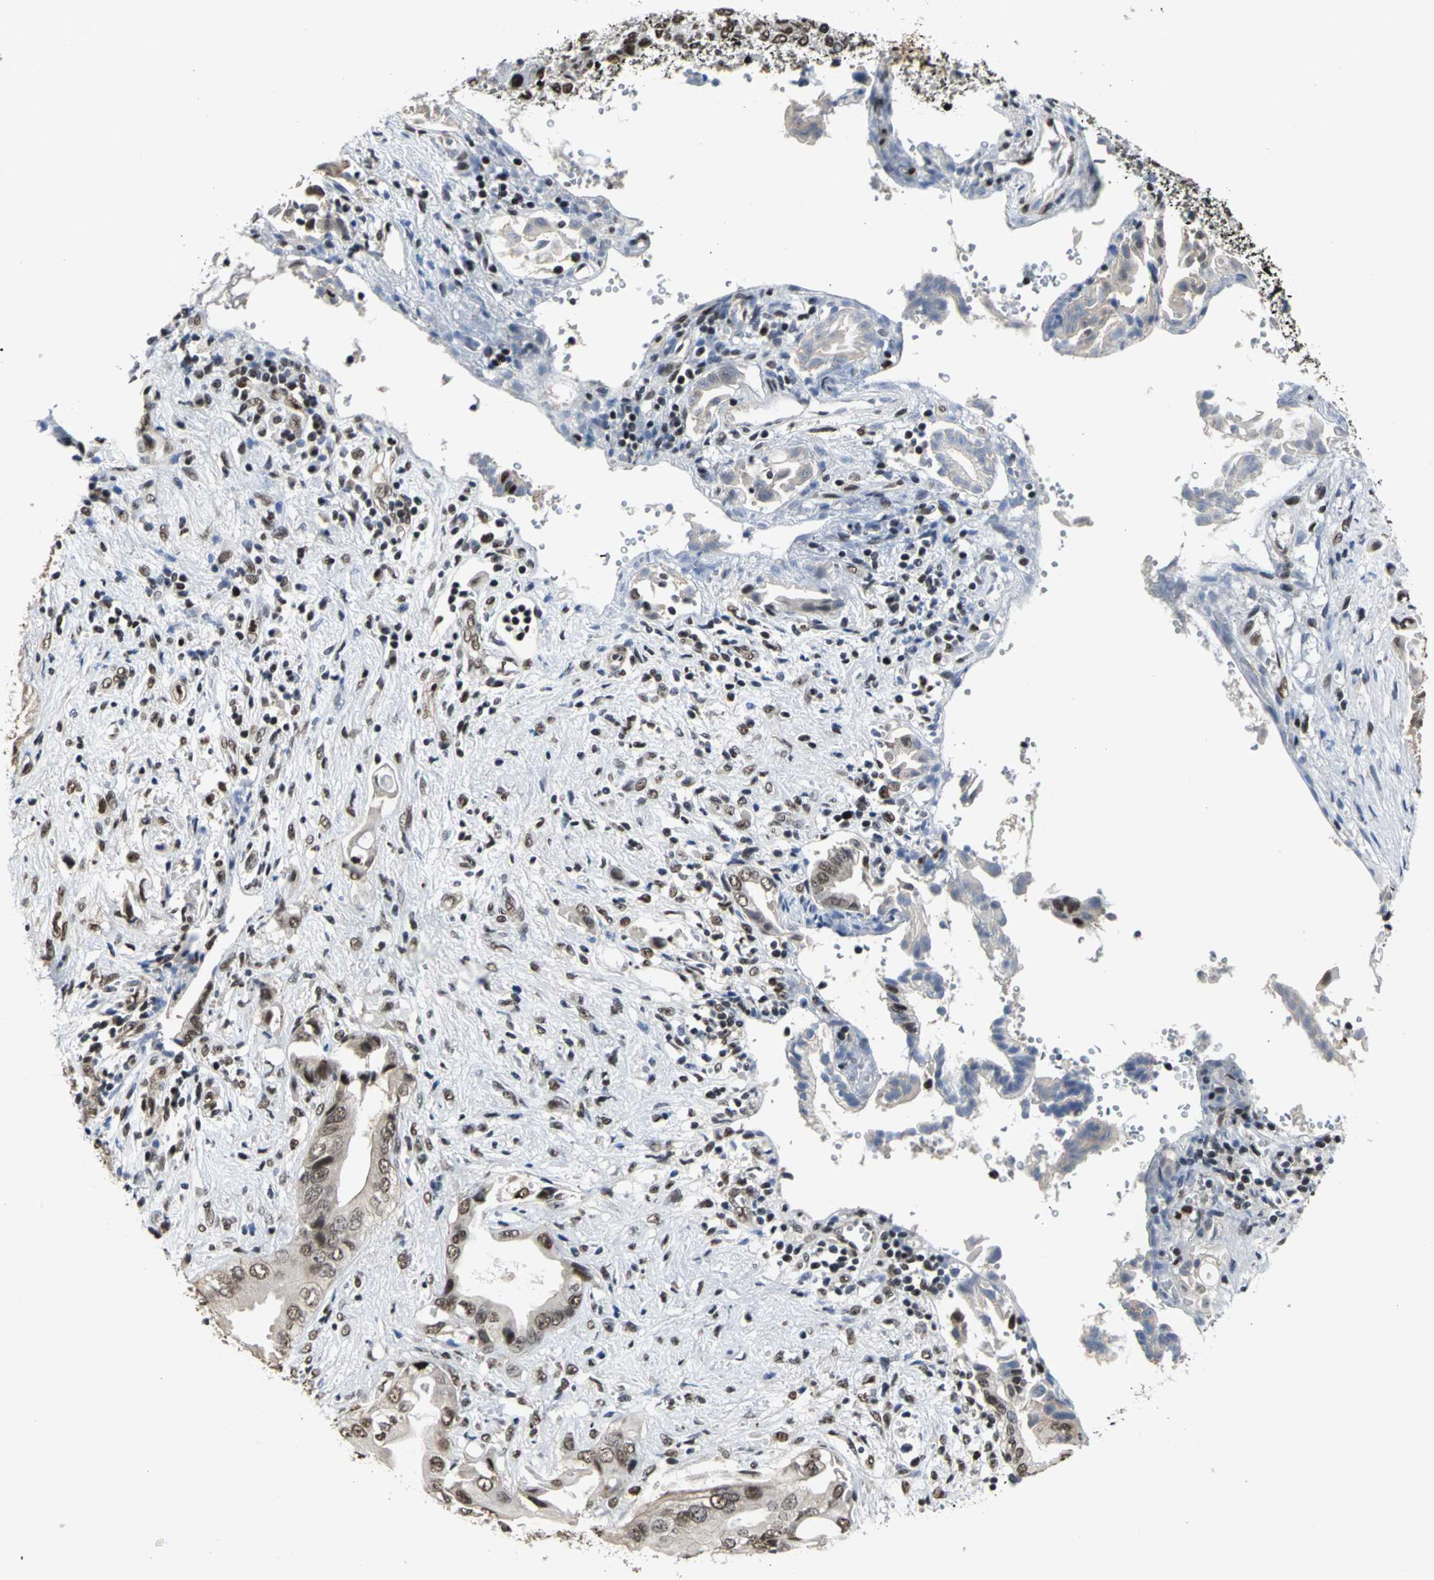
{"staining": {"intensity": "moderate", "quantity": ">75%", "location": "nuclear"}, "tissue": "liver cancer", "cell_type": "Tumor cells", "image_type": "cancer", "snomed": [{"axis": "morphology", "description": "Cholangiocarcinoma"}, {"axis": "topography", "description": "Liver"}], "caption": "Immunohistochemical staining of liver cholangiocarcinoma exhibits moderate nuclear protein positivity in approximately >75% of tumor cells.", "gene": "CCDC88C", "patient": {"sex": "male", "age": 58}}